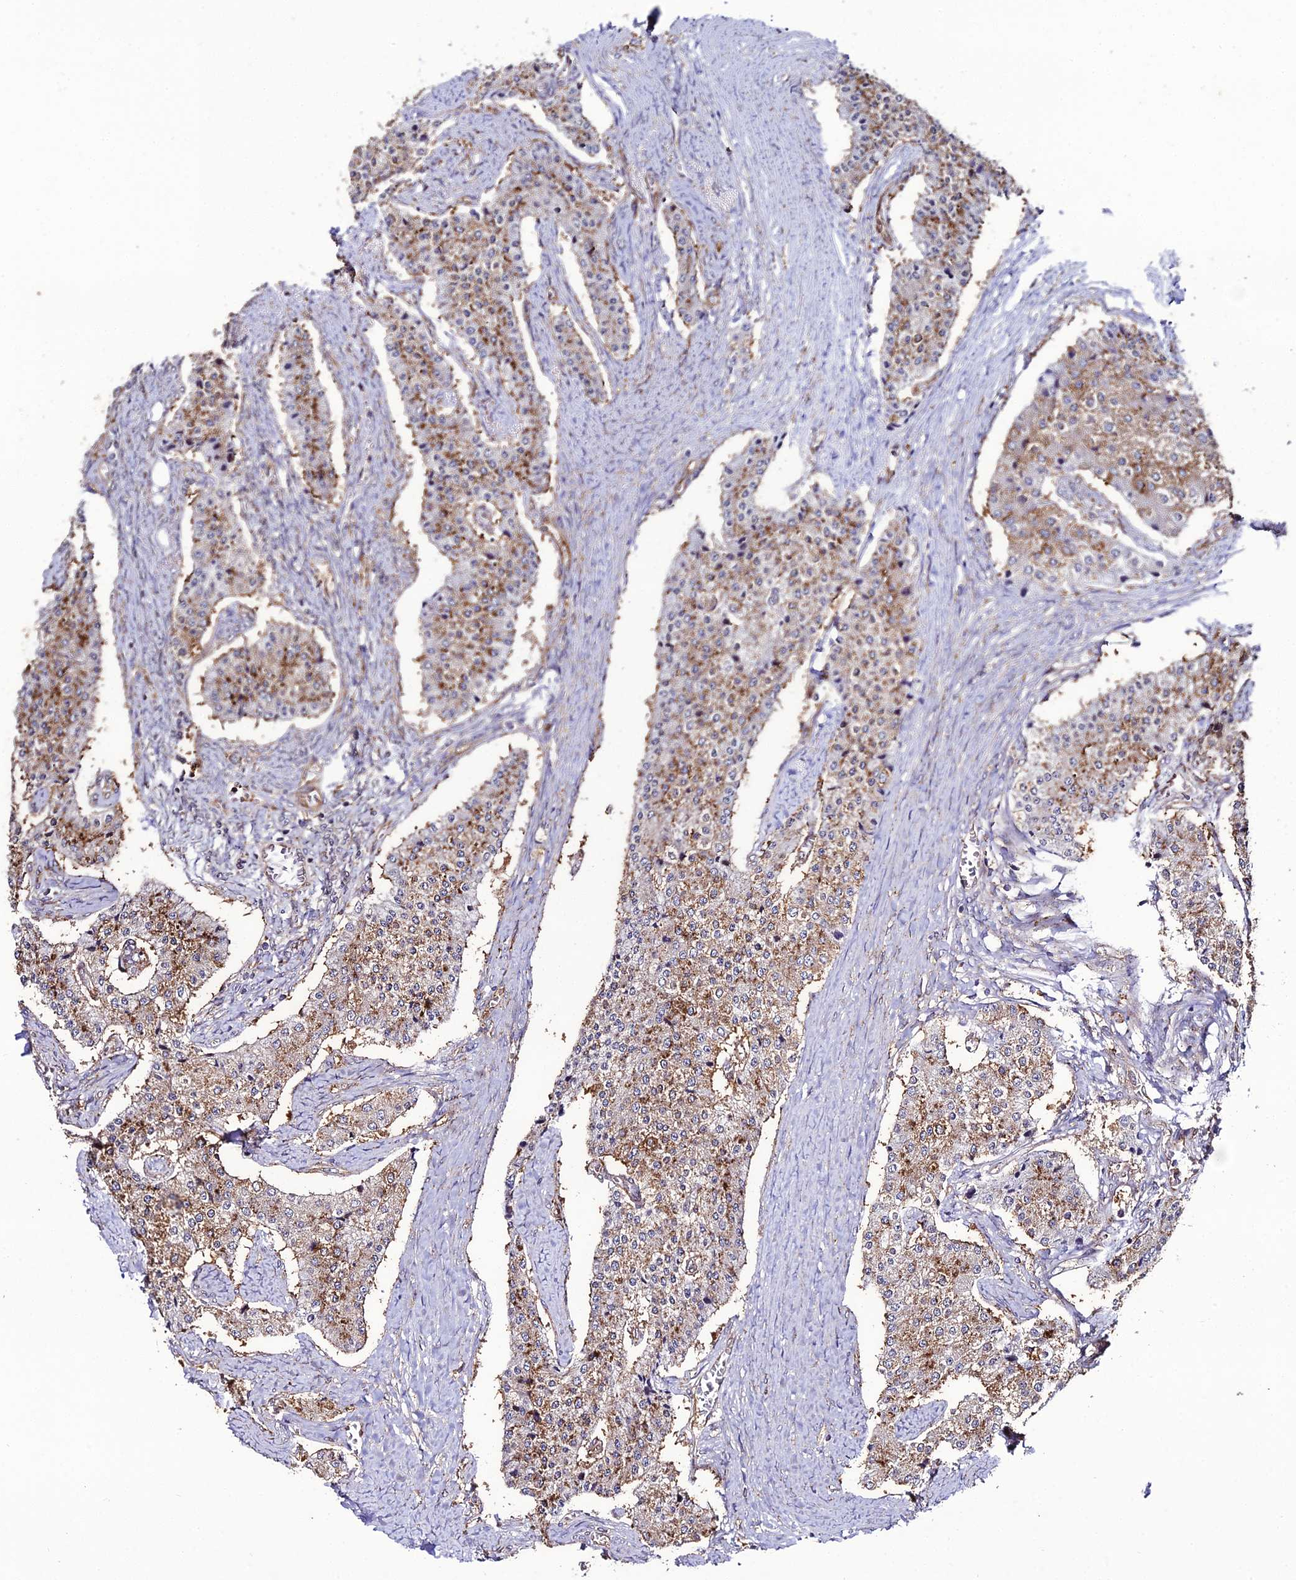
{"staining": {"intensity": "moderate", "quantity": ">75%", "location": "cytoplasmic/membranous"}, "tissue": "carcinoid", "cell_type": "Tumor cells", "image_type": "cancer", "snomed": [{"axis": "morphology", "description": "Carcinoid, malignant, NOS"}, {"axis": "topography", "description": "Colon"}], "caption": "Human malignant carcinoid stained with a brown dye reveals moderate cytoplasmic/membranous positive expression in approximately >75% of tumor cells.", "gene": "DDX19A", "patient": {"sex": "female", "age": 52}}